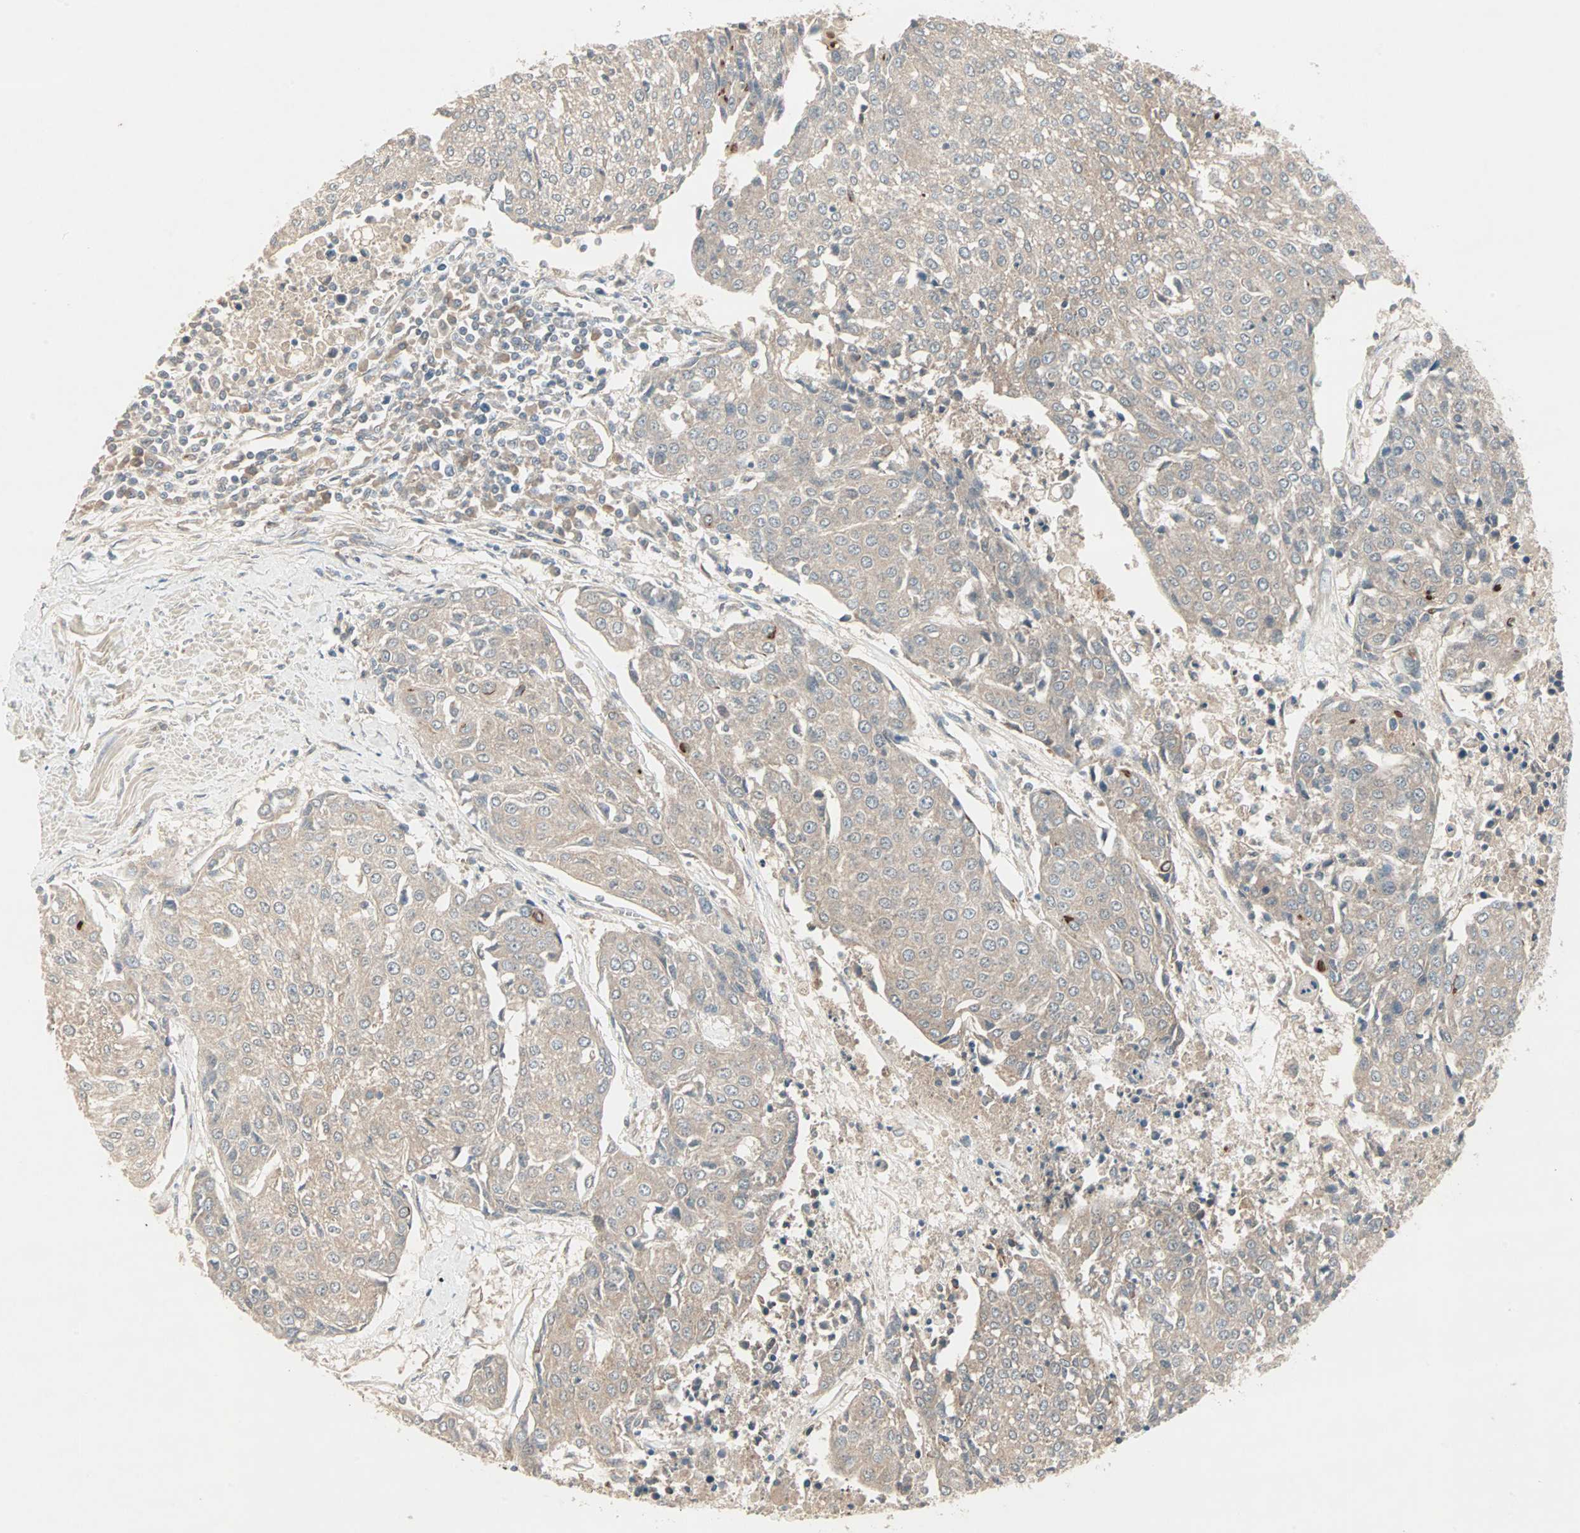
{"staining": {"intensity": "weak", "quantity": "<25%", "location": "cytoplasmic/membranous"}, "tissue": "urothelial cancer", "cell_type": "Tumor cells", "image_type": "cancer", "snomed": [{"axis": "morphology", "description": "Urothelial carcinoma, High grade"}, {"axis": "topography", "description": "Urinary bladder"}], "caption": "Histopathology image shows no protein staining in tumor cells of urothelial cancer tissue.", "gene": "JMJD7-PLA2G4B", "patient": {"sex": "female", "age": 85}}